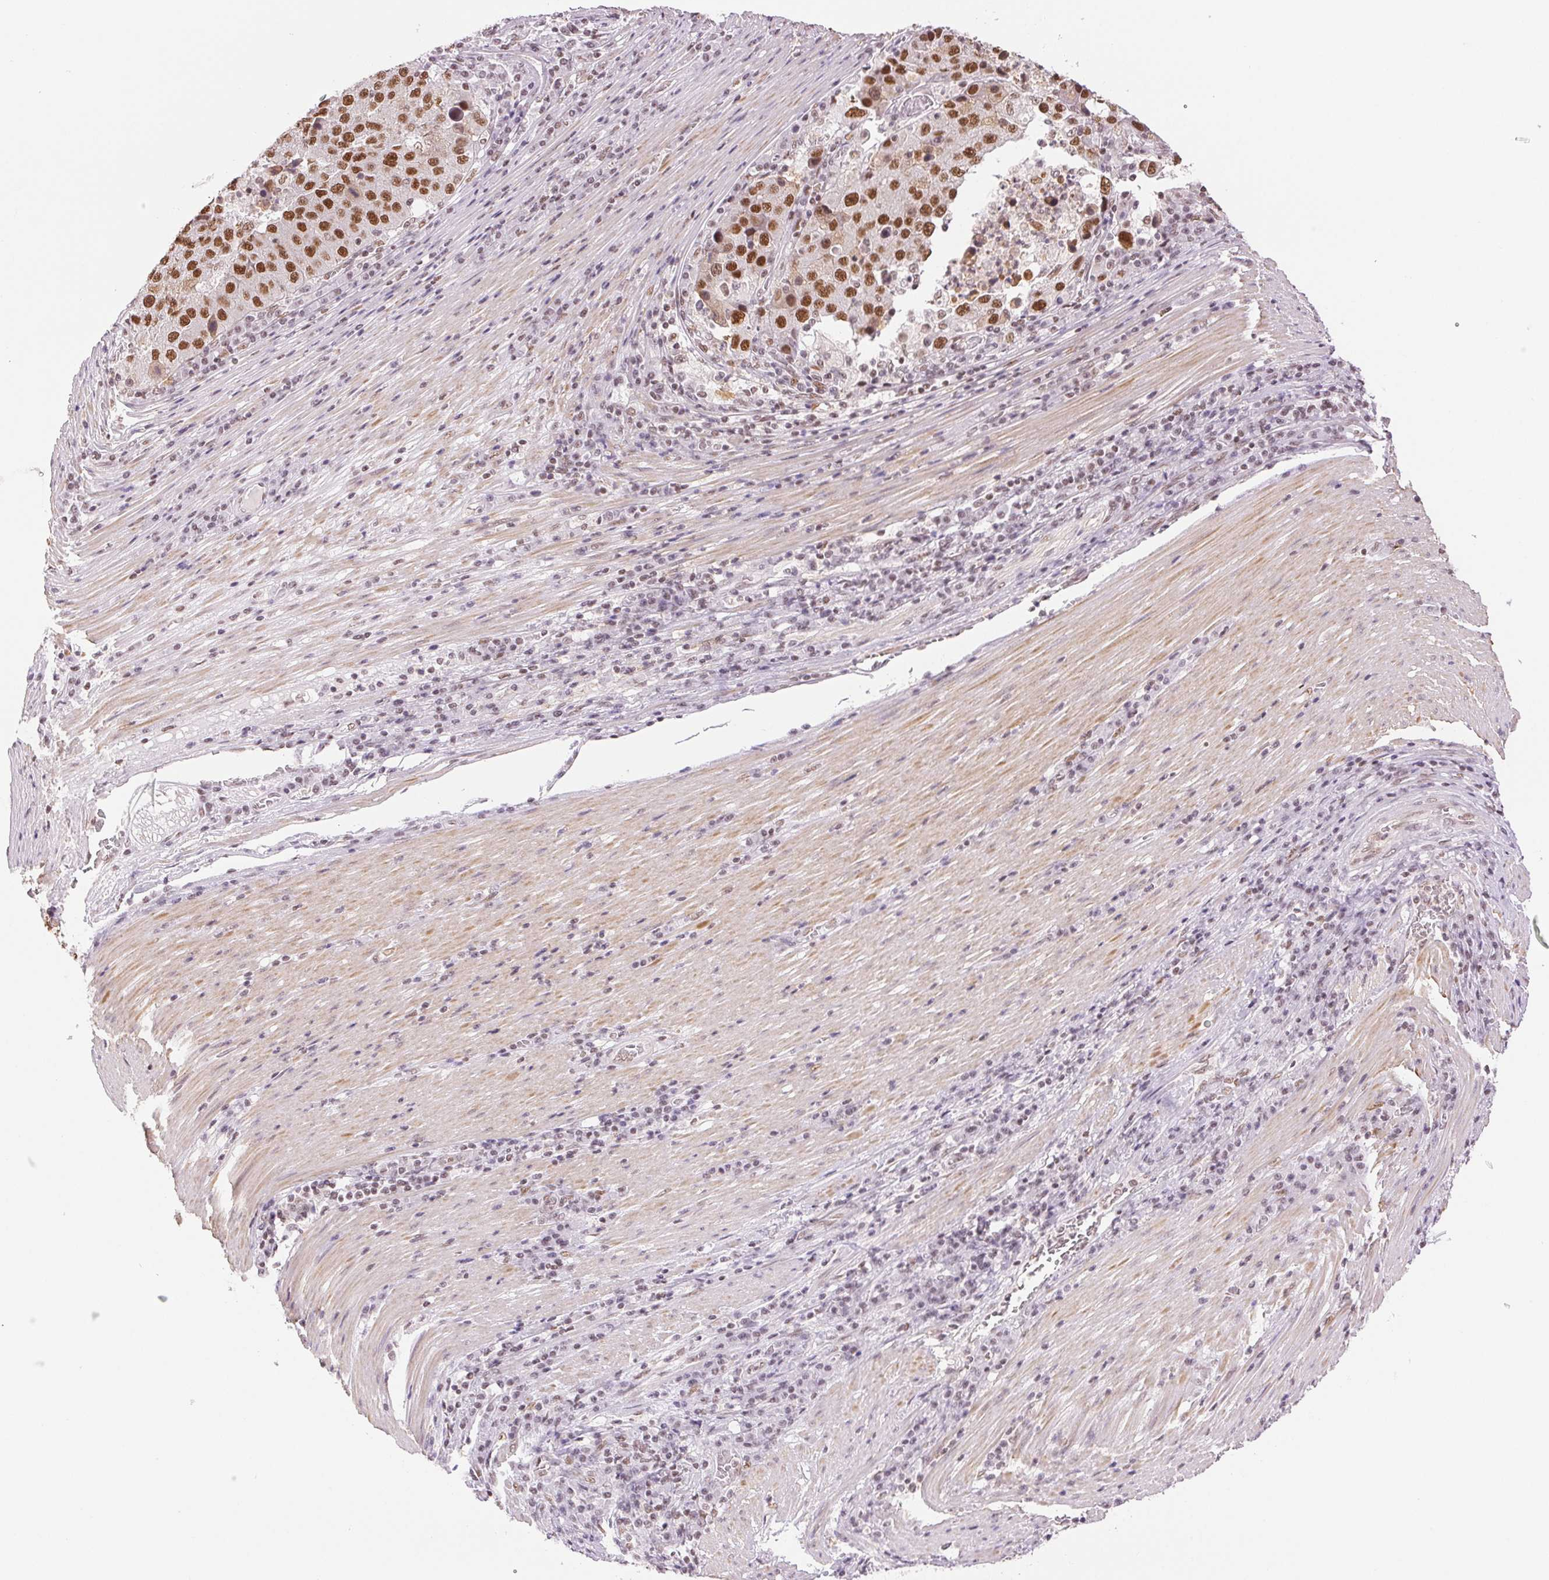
{"staining": {"intensity": "strong", "quantity": ">75%", "location": "nuclear"}, "tissue": "stomach cancer", "cell_type": "Tumor cells", "image_type": "cancer", "snomed": [{"axis": "morphology", "description": "Adenocarcinoma, NOS"}, {"axis": "topography", "description": "Stomach"}], "caption": "There is high levels of strong nuclear positivity in tumor cells of stomach adenocarcinoma, as demonstrated by immunohistochemical staining (brown color).", "gene": "RPRD1B", "patient": {"sex": "male", "age": 71}}